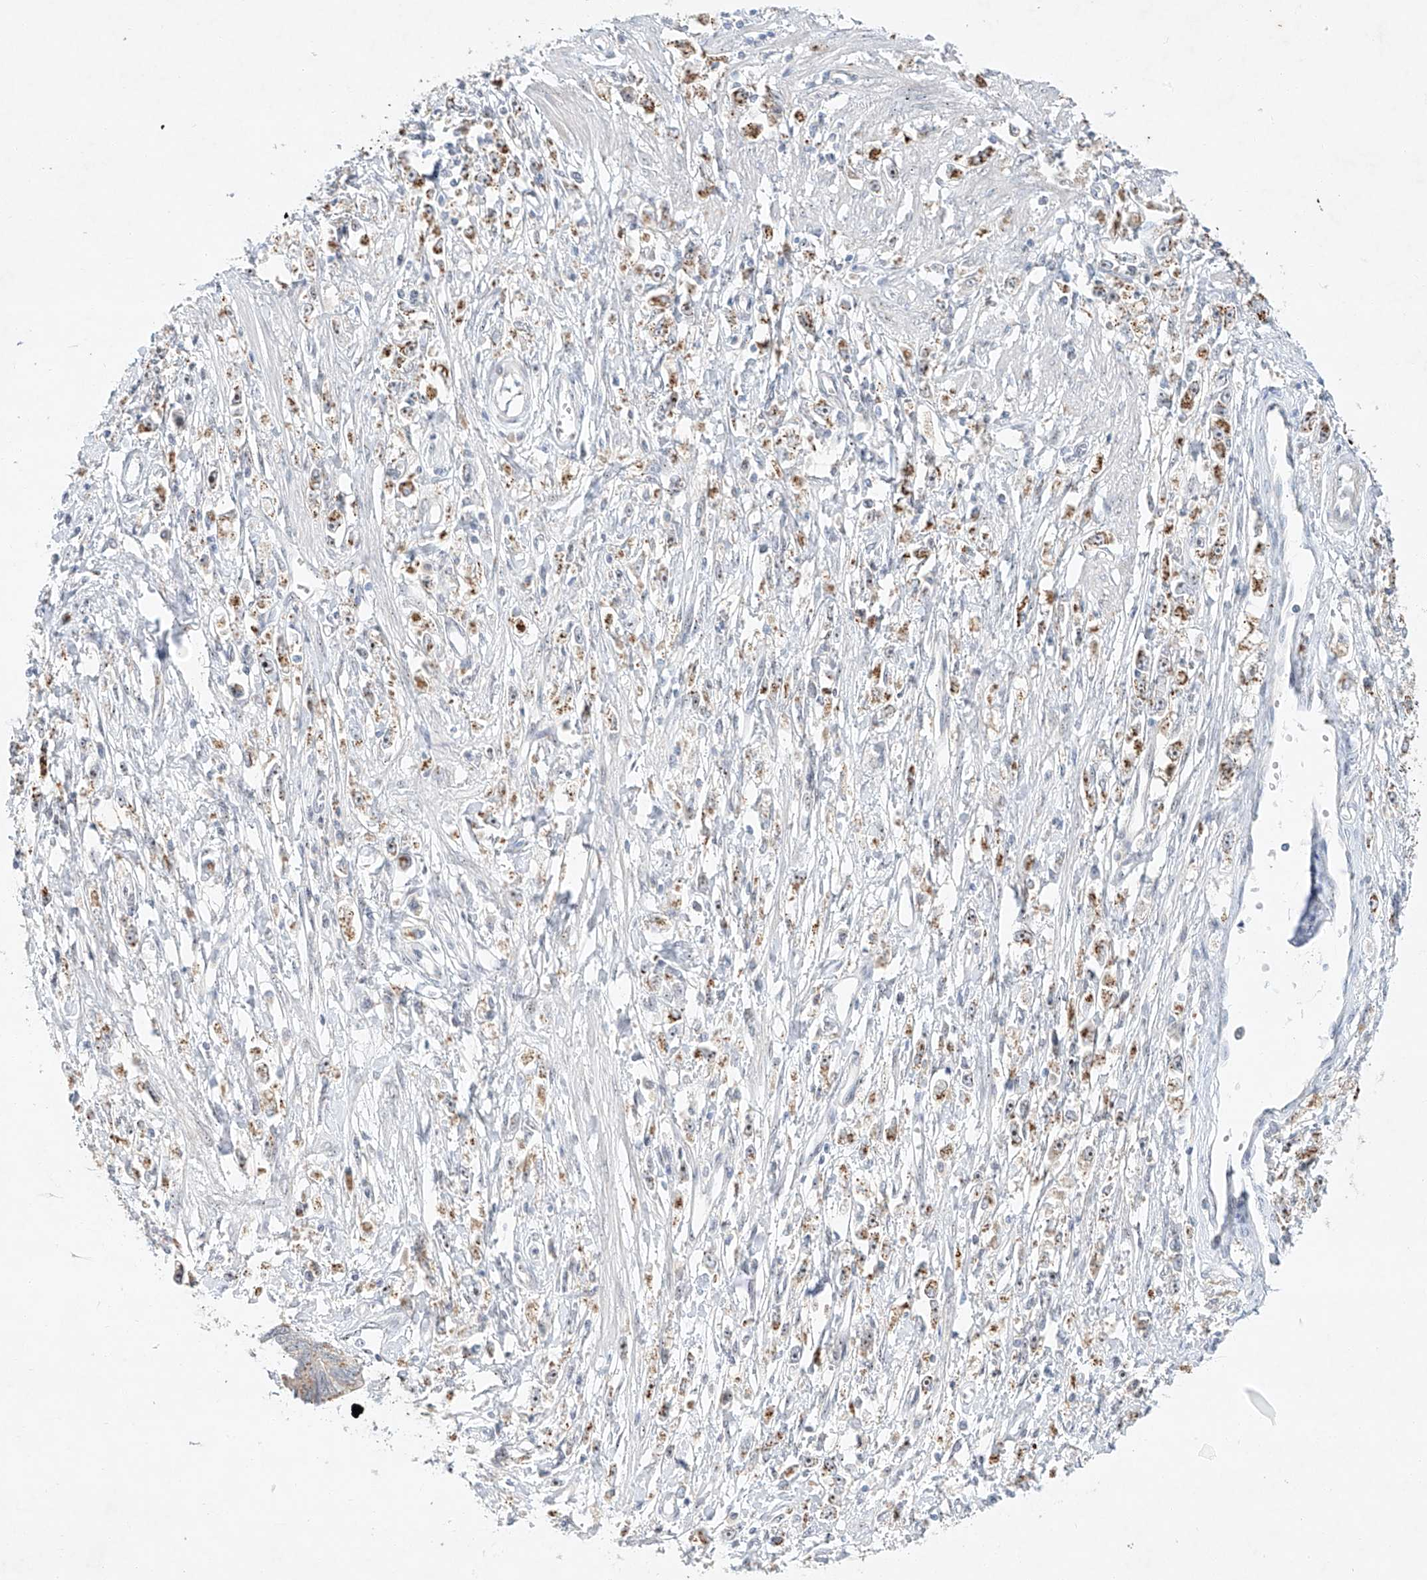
{"staining": {"intensity": "moderate", "quantity": "25%-75%", "location": "cytoplasmic/membranous"}, "tissue": "stomach cancer", "cell_type": "Tumor cells", "image_type": "cancer", "snomed": [{"axis": "morphology", "description": "Adenocarcinoma, NOS"}, {"axis": "topography", "description": "Stomach"}], "caption": "This histopathology image displays adenocarcinoma (stomach) stained with IHC to label a protein in brown. The cytoplasmic/membranous of tumor cells show moderate positivity for the protein. Nuclei are counter-stained blue.", "gene": "PAK6", "patient": {"sex": "female", "age": 59}}